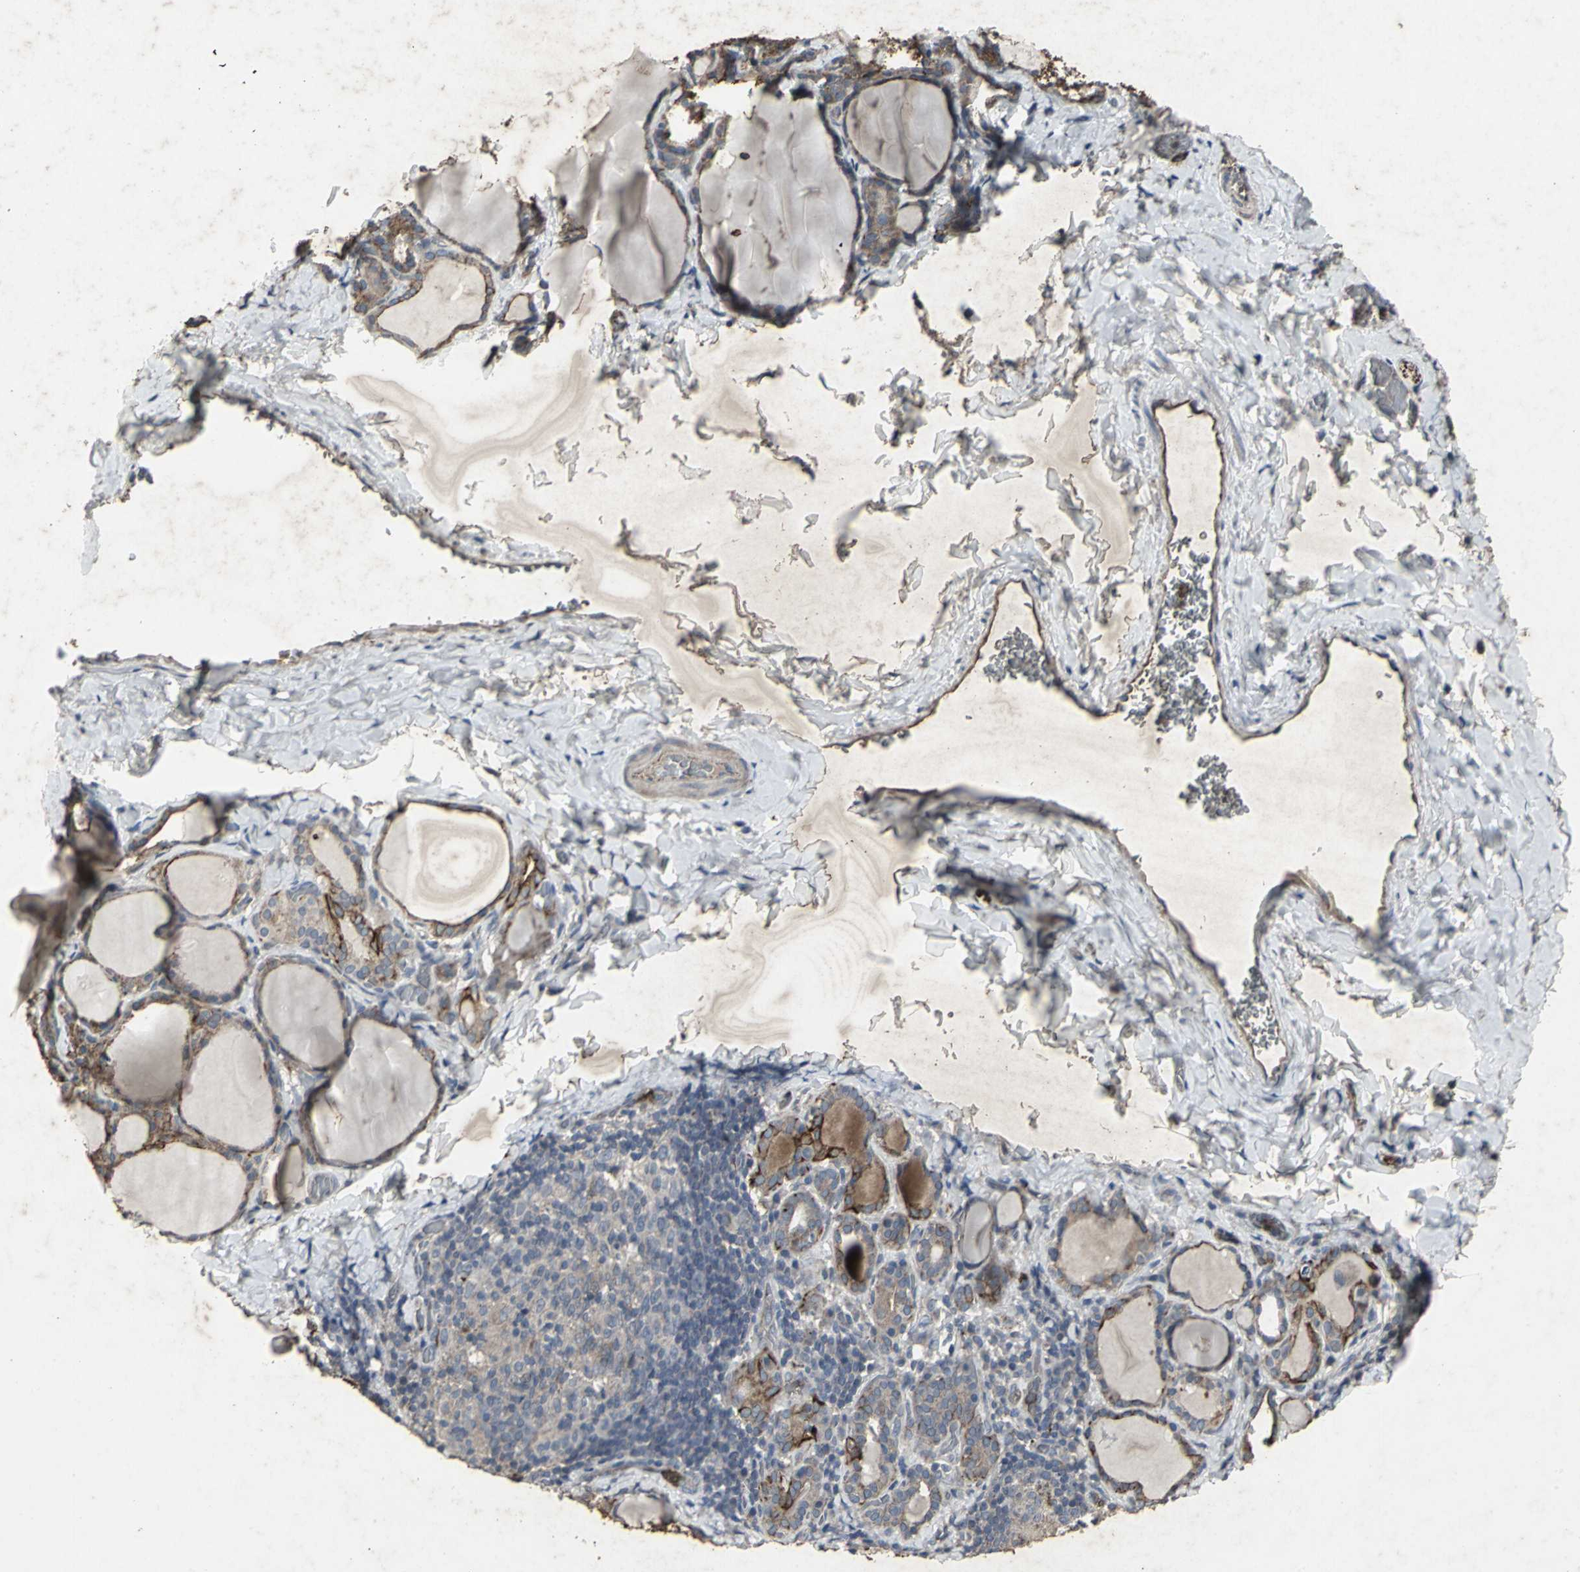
{"staining": {"intensity": "strong", "quantity": ">75%", "location": "cytoplasmic/membranous"}, "tissue": "thyroid gland", "cell_type": "Glandular cells", "image_type": "normal", "snomed": [{"axis": "morphology", "description": "Normal tissue, NOS"}, {"axis": "morphology", "description": "Papillary adenocarcinoma, NOS"}, {"axis": "topography", "description": "Thyroid gland"}], "caption": "Strong cytoplasmic/membranous positivity for a protein is seen in about >75% of glandular cells of unremarkable thyroid gland using immunohistochemistry.", "gene": "CCR9", "patient": {"sex": "female", "age": 30}}